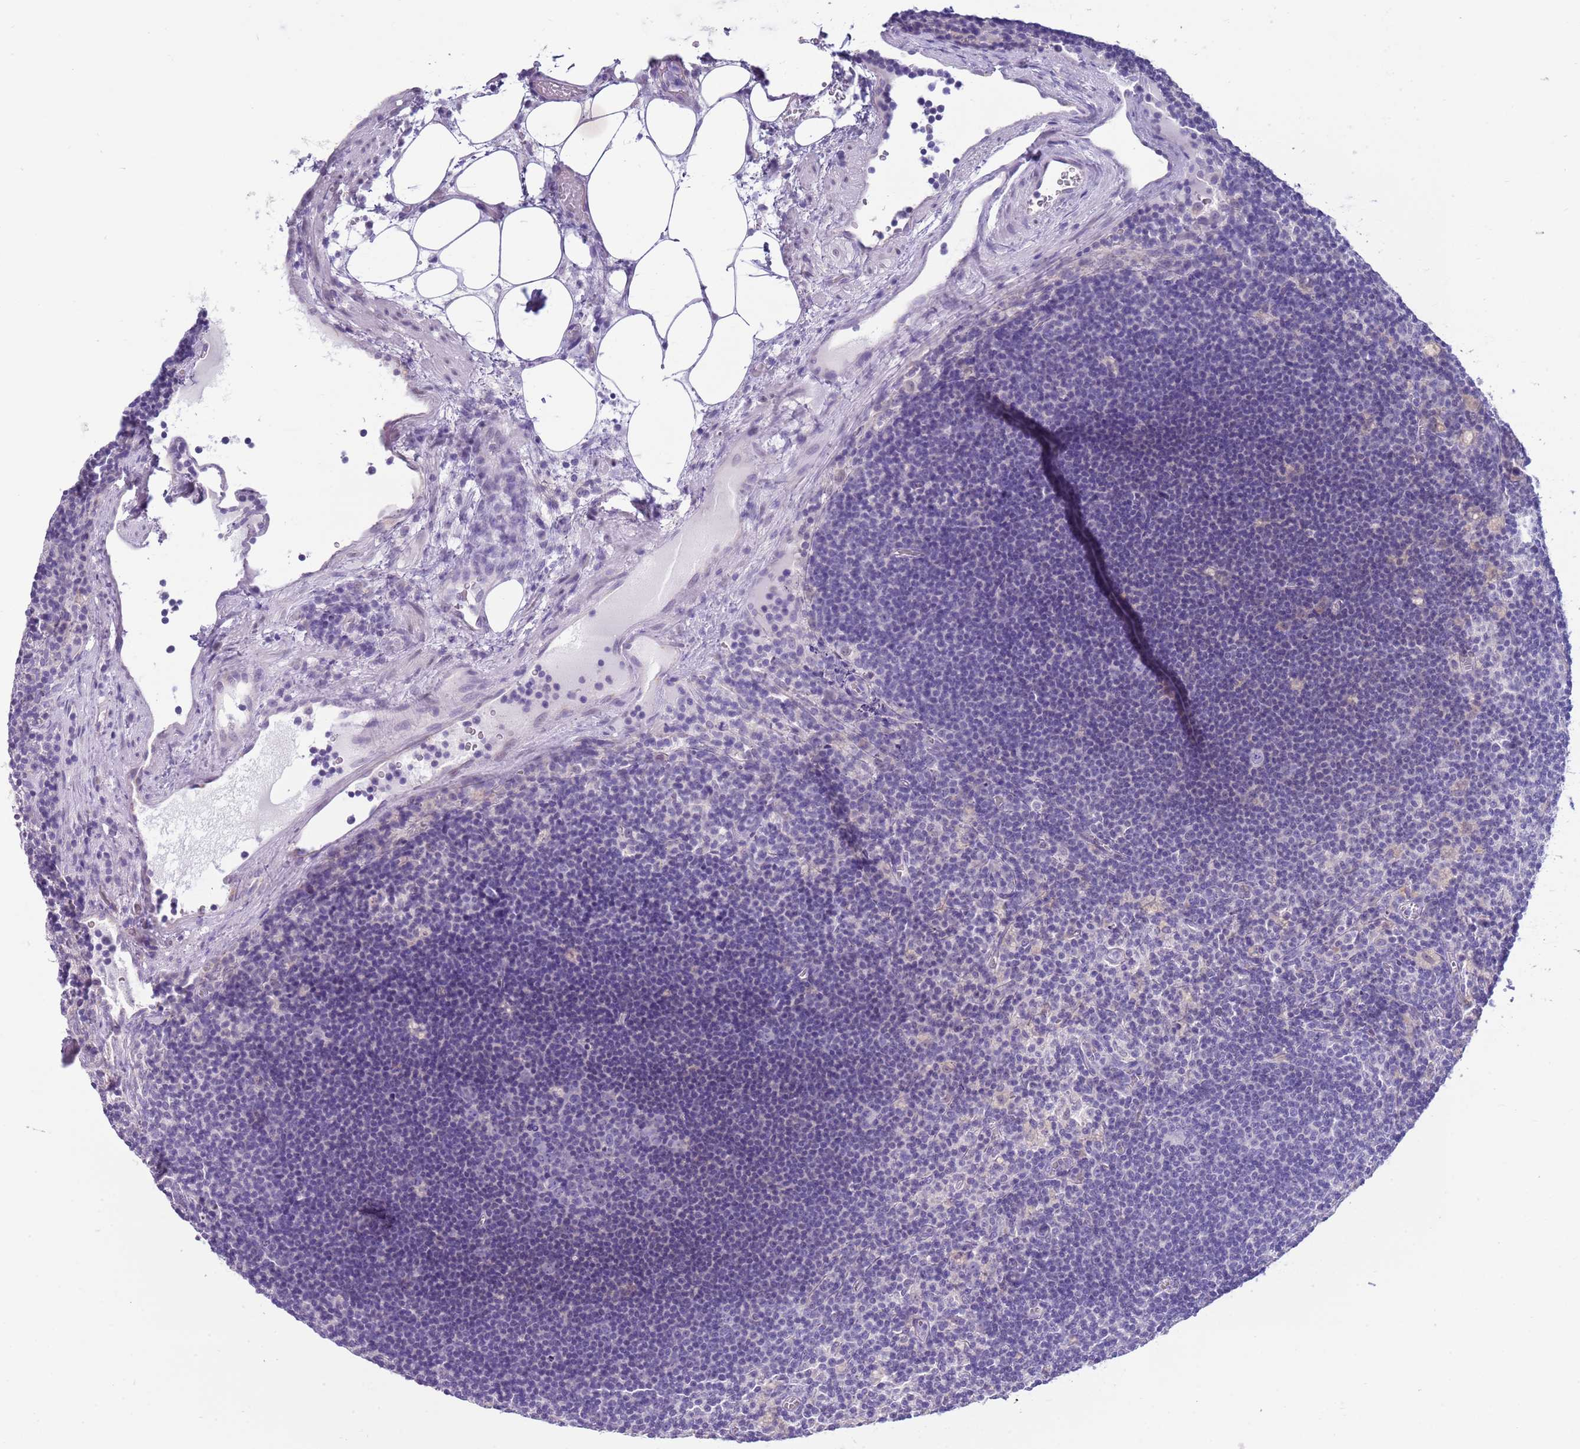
{"staining": {"intensity": "negative", "quantity": "none", "location": "none"}, "tissue": "lymph node", "cell_type": "Germinal center cells", "image_type": "normal", "snomed": [{"axis": "morphology", "description": "Normal tissue, NOS"}, {"axis": "topography", "description": "Lymph node"}], "caption": "This image is of normal lymph node stained with IHC to label a protein in brown with the nuclei are counter-stained blue. There is no staining in germinal center cells. (Stains: DAB IHC with hematoxylin counter stain, Microscopy: brightfield microscopy at high magnification).", "gene": "BRMS1L", "patient": {"sex": "male", "age": 69}}